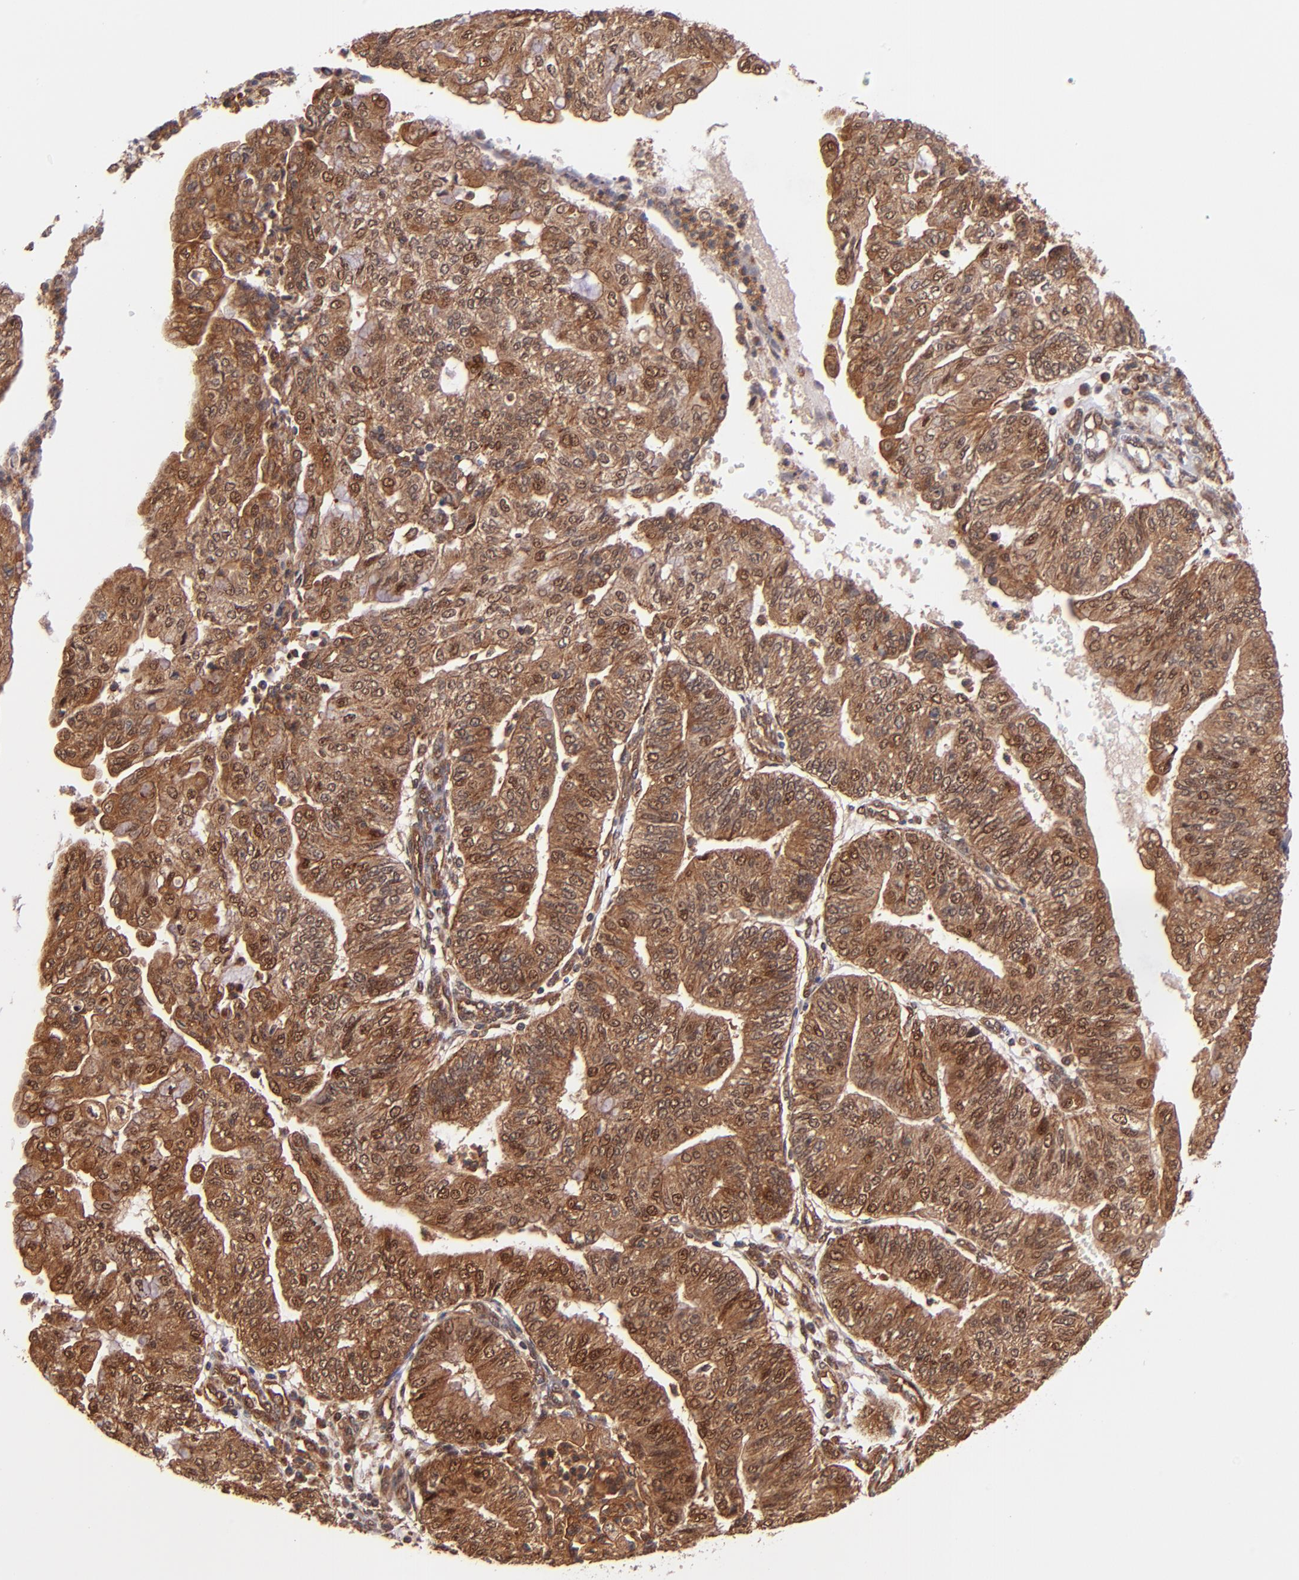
{"staining": {"intensity": "strong", "quantity": ">75%", "location": "cytoplasmic/membranous"}, "tissue": "endometrial cancer", "cell_type": "Tumor cells", "image_type": "cancer", "snomed": [{"axis": "morphology", "description": "Adenocarcinoma, NOS"}, {"axis": "topography", "description": "Endometrium"}], "caption": "Immunohistochemistry histopathology image of neoplastic tissue: human adenocarcinoma (endometrial) stained using immunohistochemistry (IHC) shows high levels of strong protein expression localized specifically in the cytoplasmic/membranous of tumor cells, appearing as a cytoplasmic/membranous brown color.", "gene": "STX8", "patient": {"sex": "female", "age": 59}}